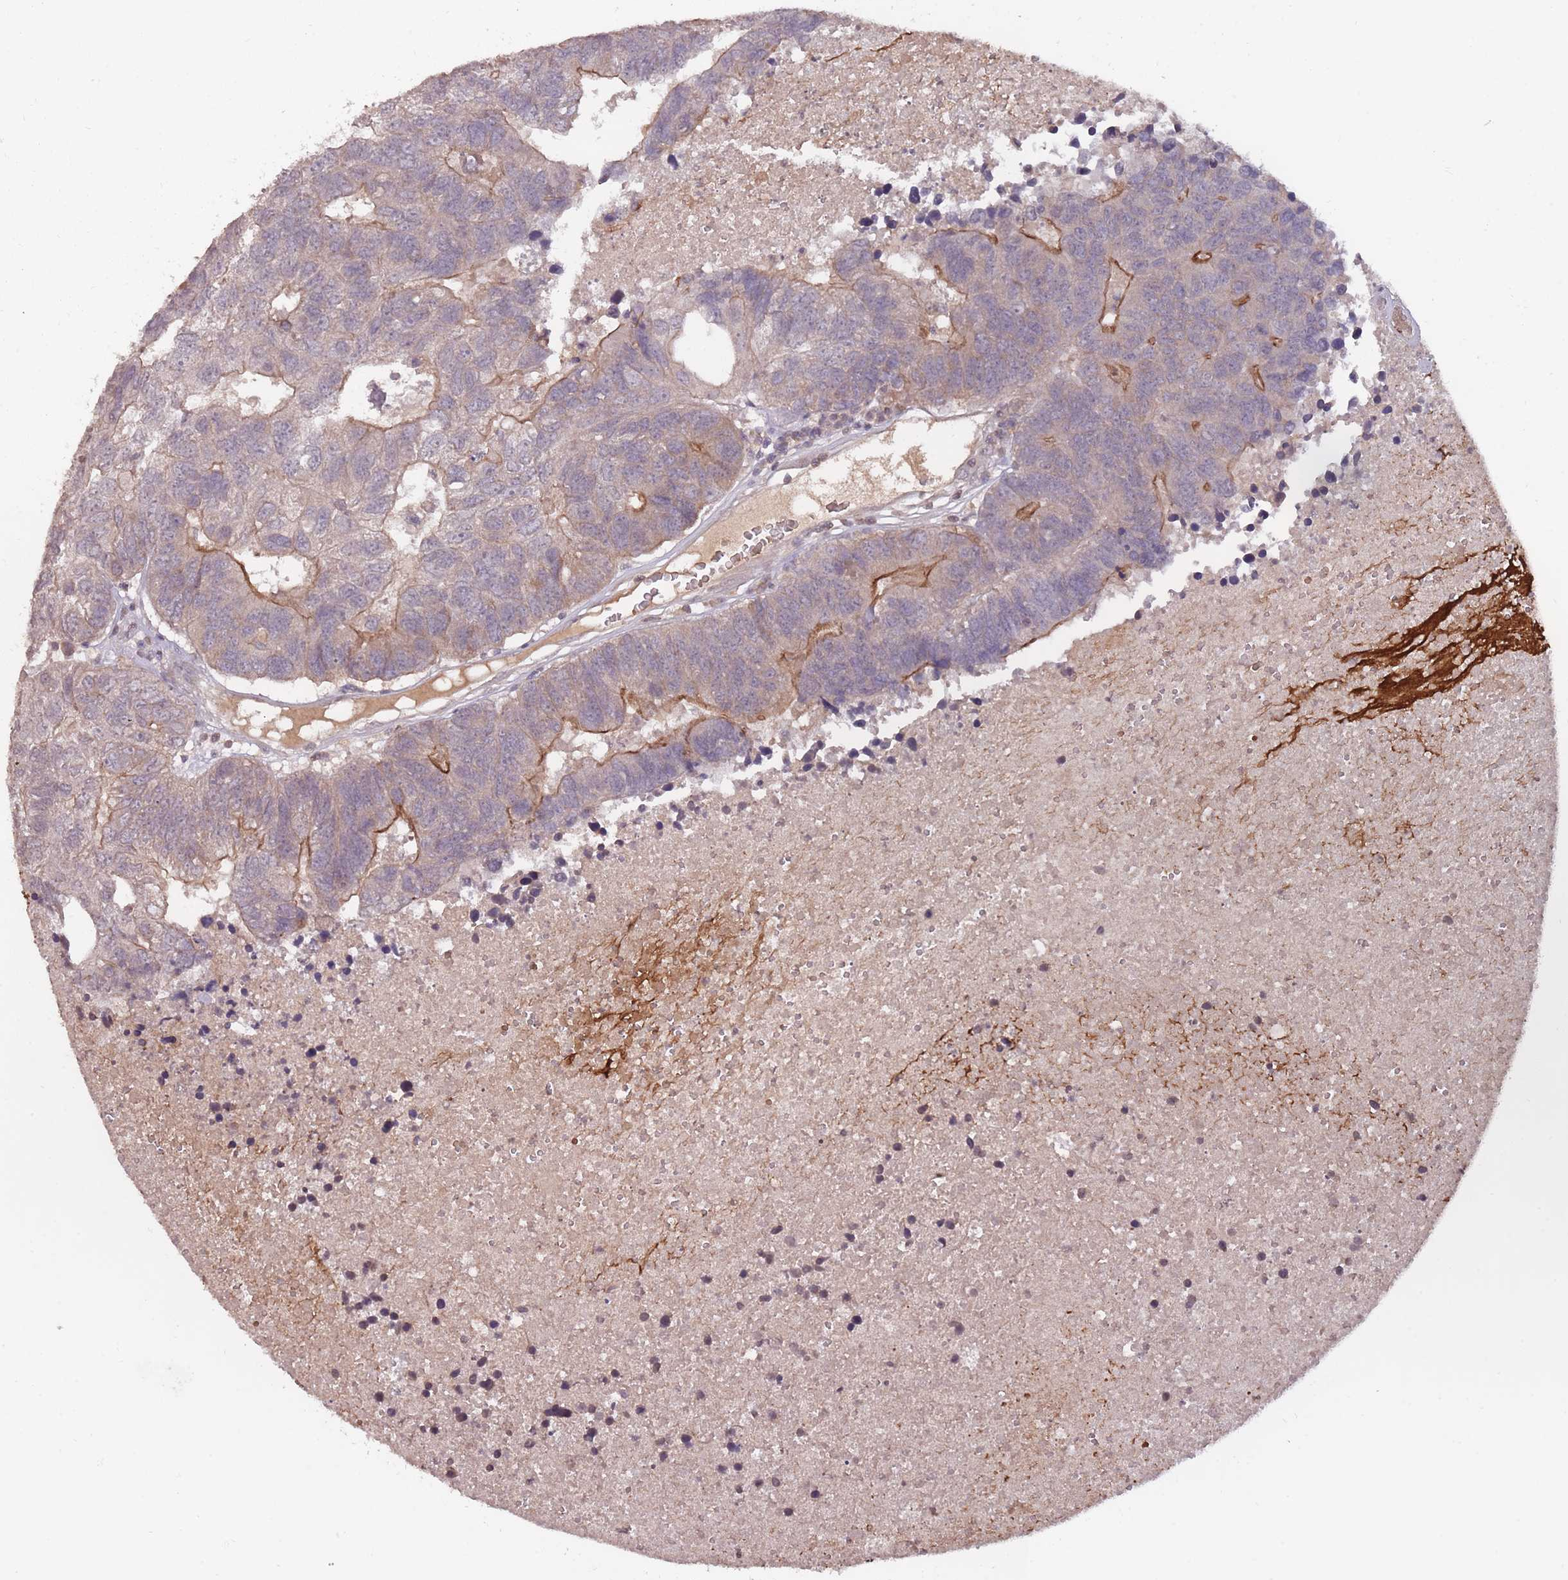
{"staining": {"intensity": "moderate", "quantity": "<25%", "location": "cytoplasmic/membranous"}, "tissue": "colorectal cancer", "cell_type": "Tumor cells", "image_type": "cancer", "snomed": [{"axis": "morphology", "description": "Adenocarcinoma, NOS"}, {"axis": "topography", "description": "Colon"}], "caption": "This photomicrograph shows IHC staining of human colorectal cancer, with low moderate cytoplasmic/membranous staining in about <25% of tumor cells.", "gene": "ADCYAP1R1", "patient": {"sex": "female", "age": 48}}